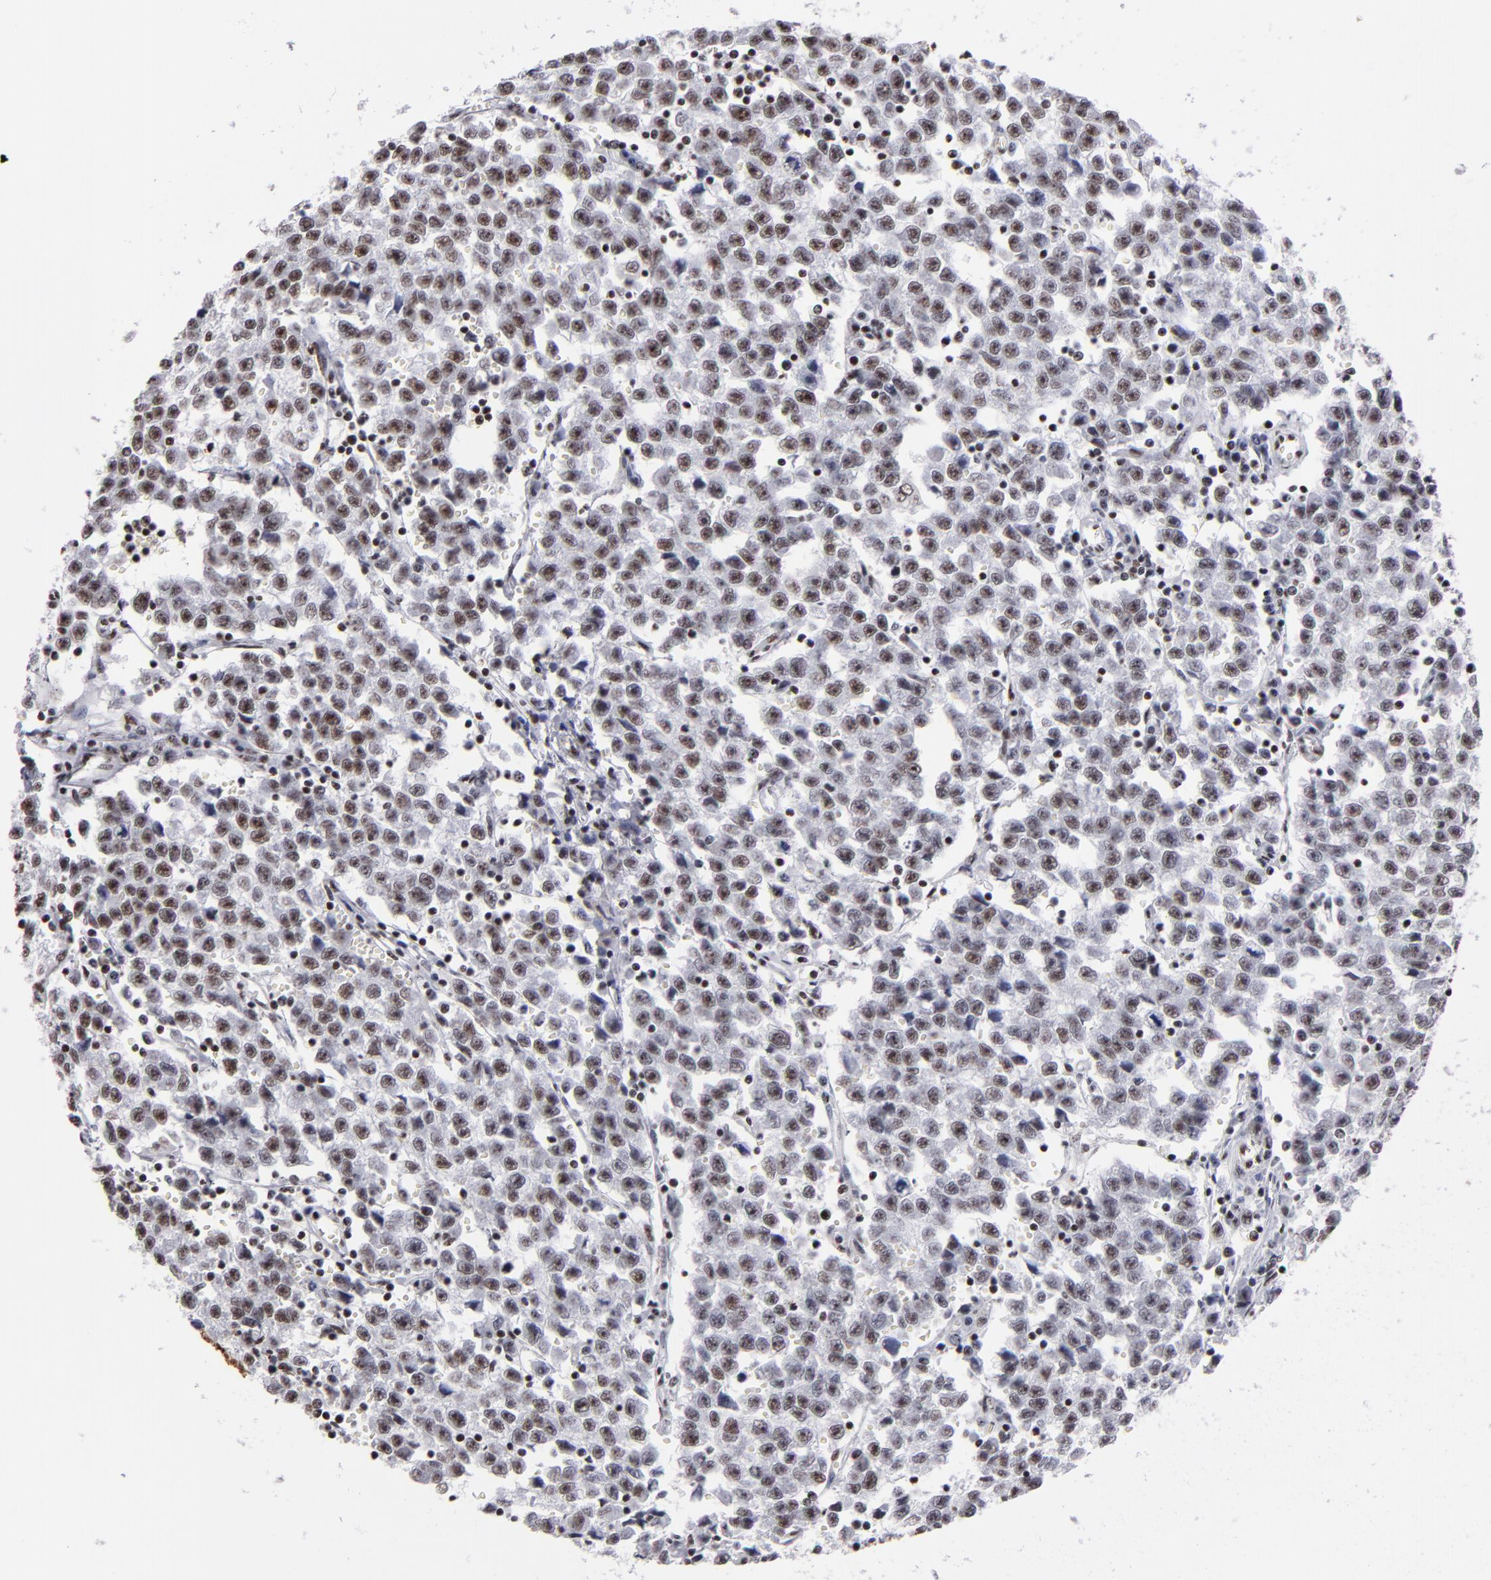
{"staining": {"intensity": "moderate", "quantity": ">75%", "location": "nuclear"}, "tissue": "testis cancer", "cell_type": "Tumor cells", "image_type": "cancer", "snomed": [{"axis": "morphology", "description": "Seminoma, NOS"}, {"axis": "topography", "description": "Testis"}], "caption": "Immunohistochemical staining of human testis seminoma exhibits medium levels of moderate nuclear protein positivity in about >75% of tumor cells.", "gene": "MRE11", "patient": {"sex": "male", "age": 35}}